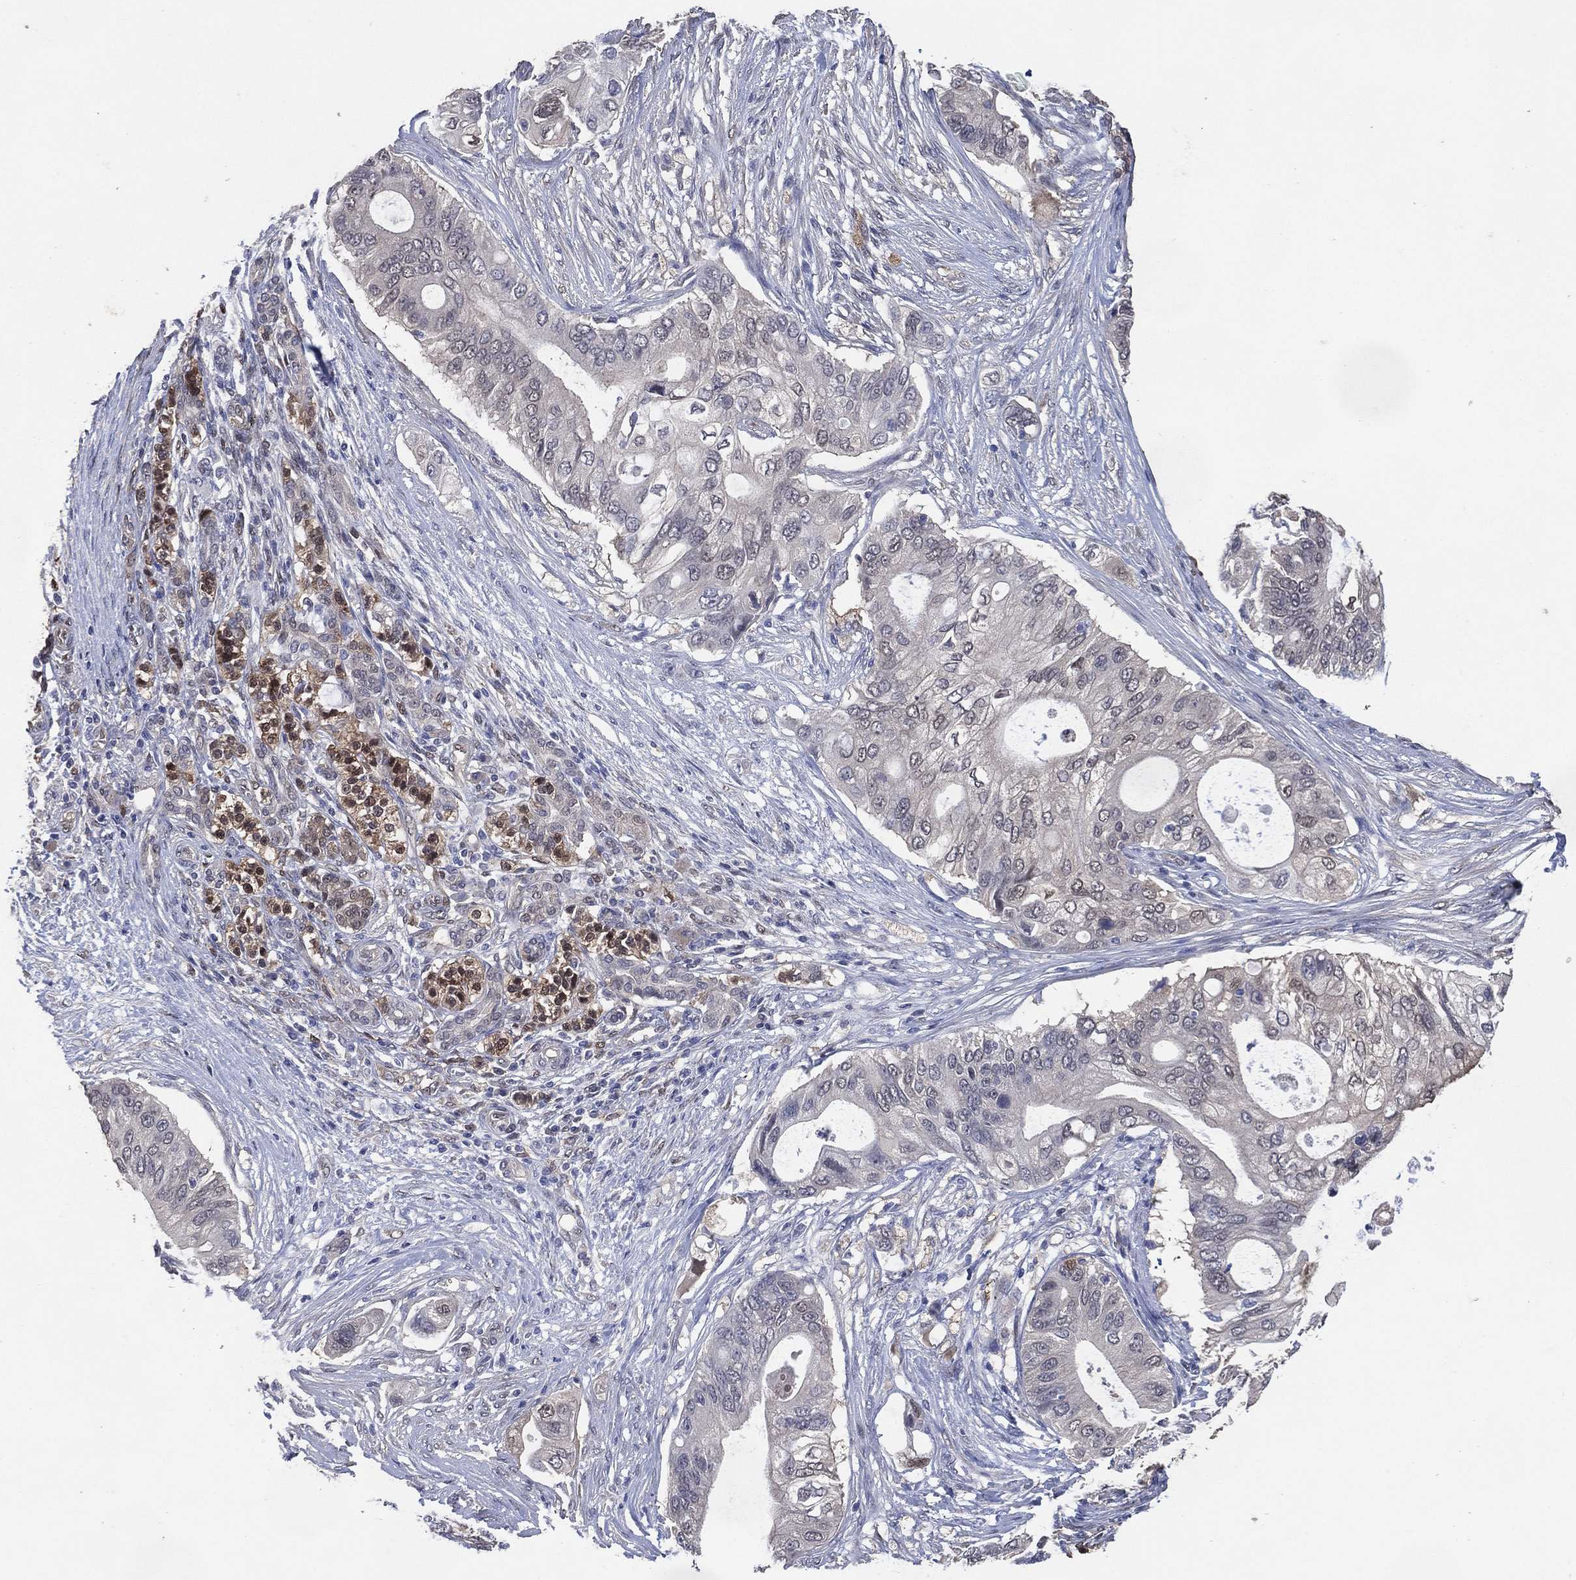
{"staining": {"intensity": "negative", "quantity": "none", "location": "none"}, "tissue": "pancreatic cancer", "cell_type": "Tumor cells", "image_type": "cancer", "snomed": [{"axis": "morphology", "description": "Adenocarcinoma, NOS"}, {"axis": "topography", "description": "Pancreas"}], "caption": "High power microscopy photomicrograph of an immunohistochemistry photomicrograph of pancreatic cancer (adenocarcinoma), revealing no significant staining in tumor cells.", "gene": "AK1", "patient": {"sex": "female", "age": 72}}